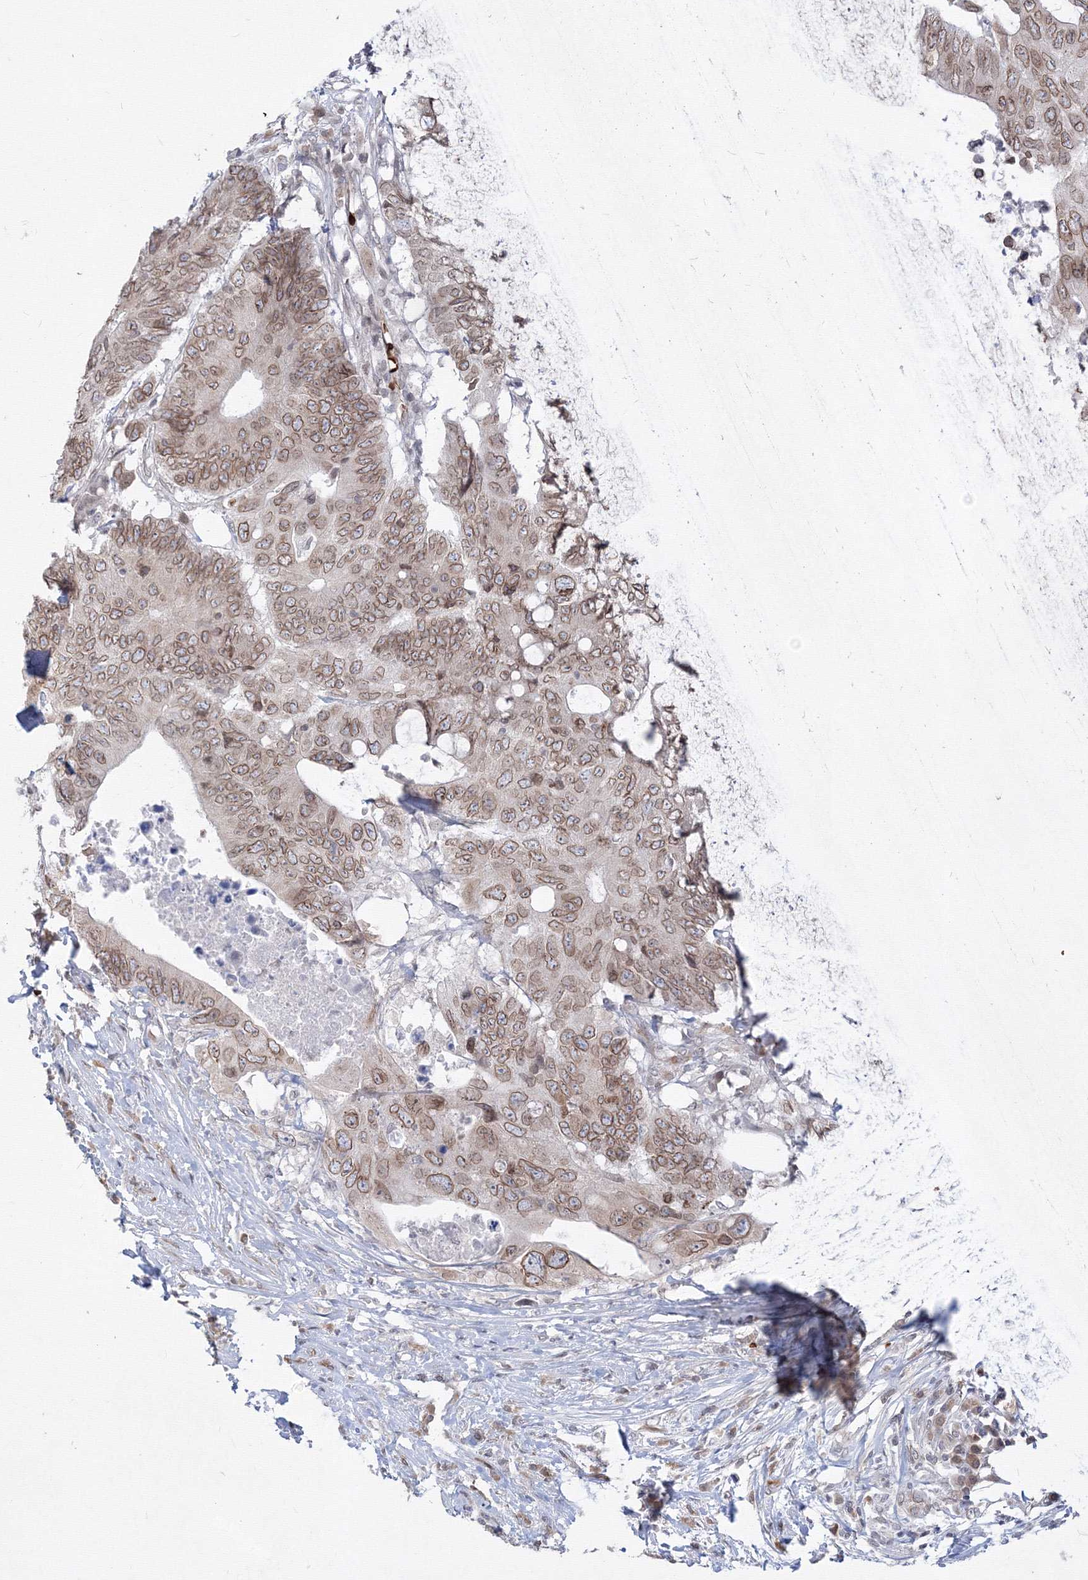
{"staining": {"intensity": "moderate", "quantity": ">75%", "location": "cytoplasmic/membranous,nuclear"}, "tissue": "colorectal cancer", "cell_type": "Tumor cells", "image_type": "cancer", "snomed": [{"axis": "morphology", "description": "Adenocarcinoma, NOS"}, {"axis": "topography", "description": "Colon"}], "caption": "This histopathology image demonstrates IHC staining of colorectal adenocarcinoma, with medium moderate cytoplasmic/membranous and nuclear positivity in approximately >75% of tumor cells.", "gene": "DNAJB2", "patient": {"sex": "male", "age": 71}}